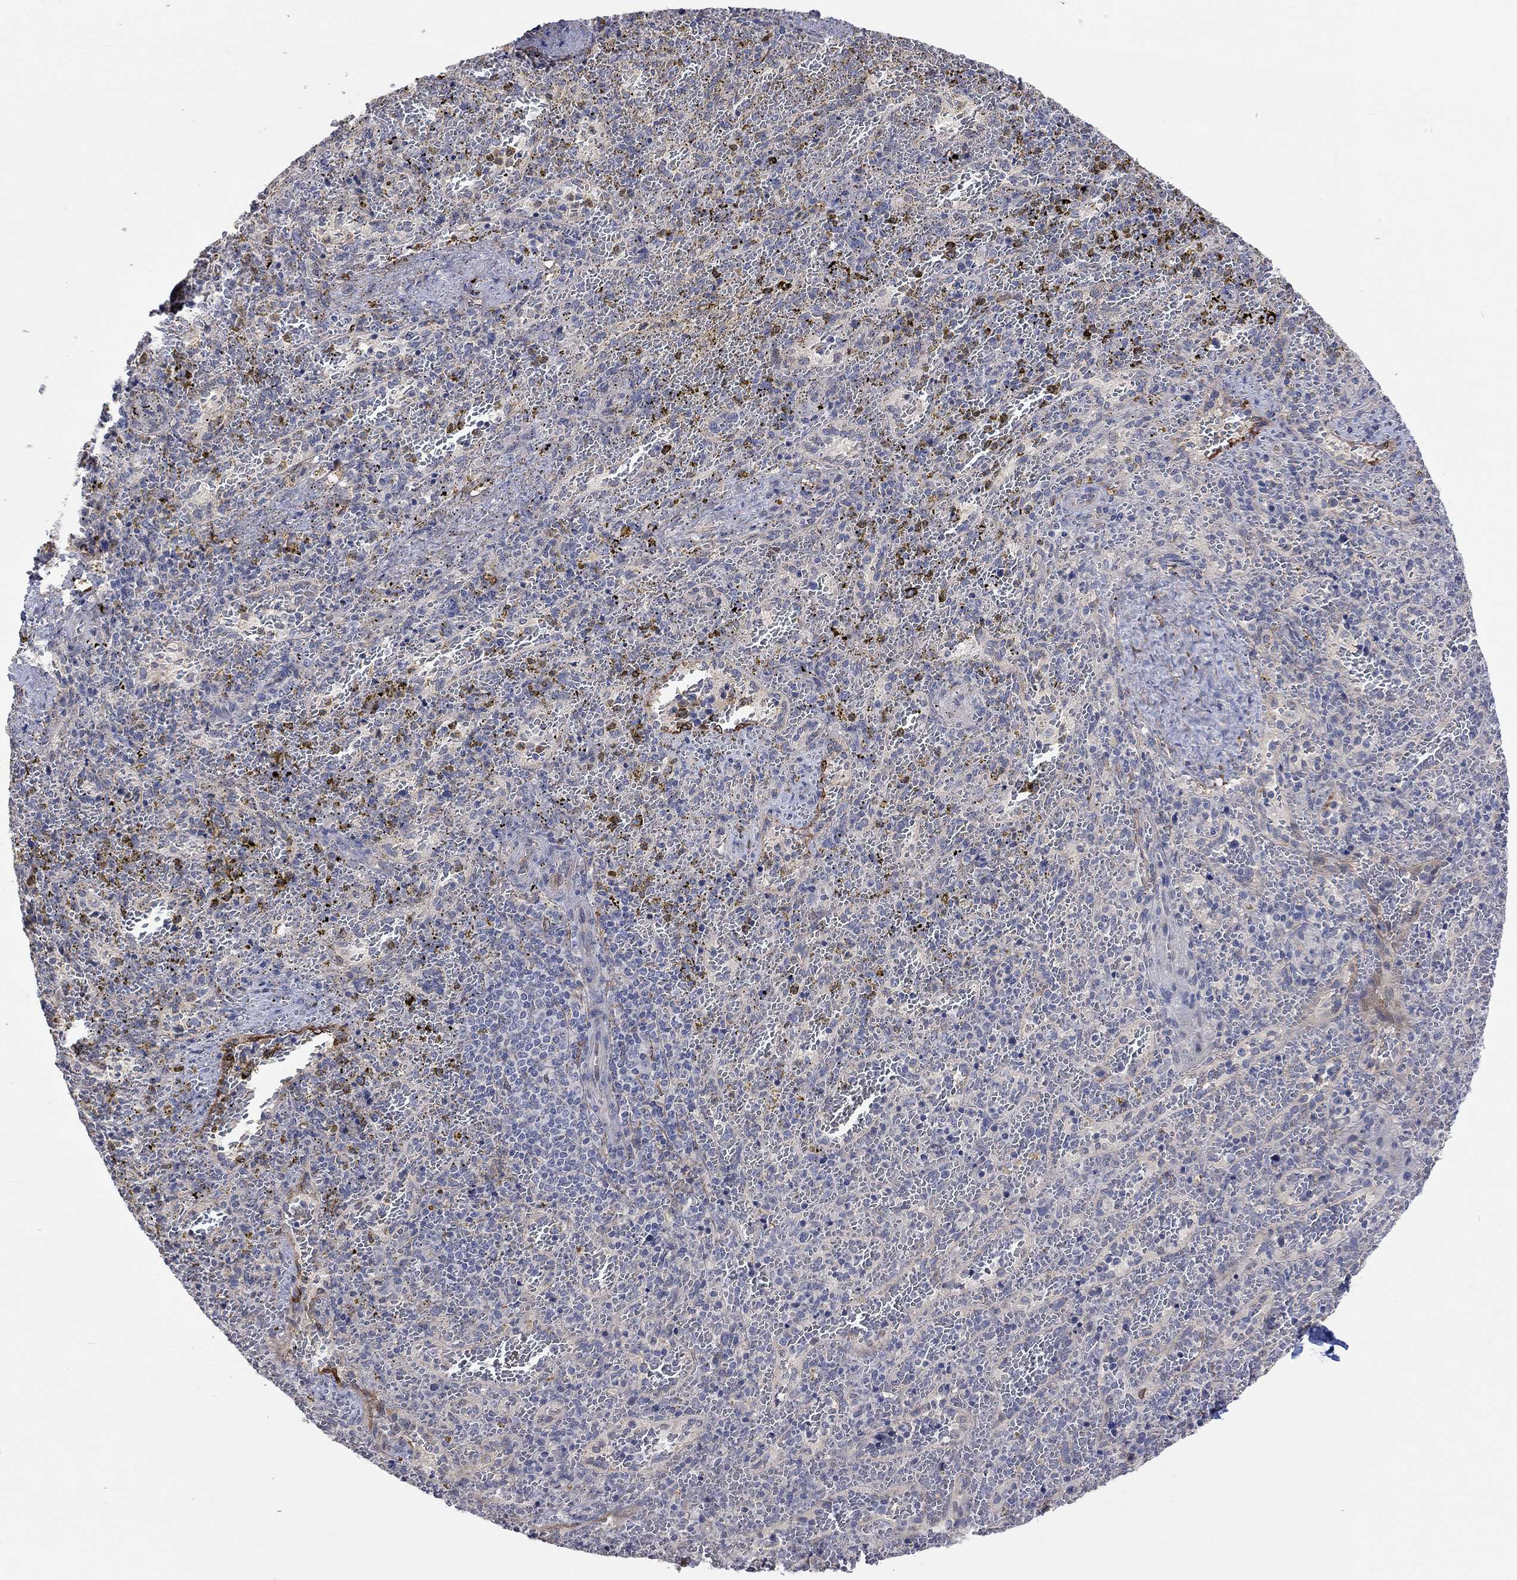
{"staining": {"intensity": "negative", "quantity": "none", "location": "none"}, "tissue": "spleen", "cell_type": "Cells in red pulp", "image_type": "normal", "snomed": [{"axis": "morphology", "description": "Normal tissue, NOS"}, {"axis": "topography", "description": "Spleen"}], "caption": "This is an immunohistochemistry (IHC) photomicrograph of unremarkable human spleen. There is no positivity in cells in red pulp.", "gene": "TGM2", "patient": {"sex": "female", "age": 50}}